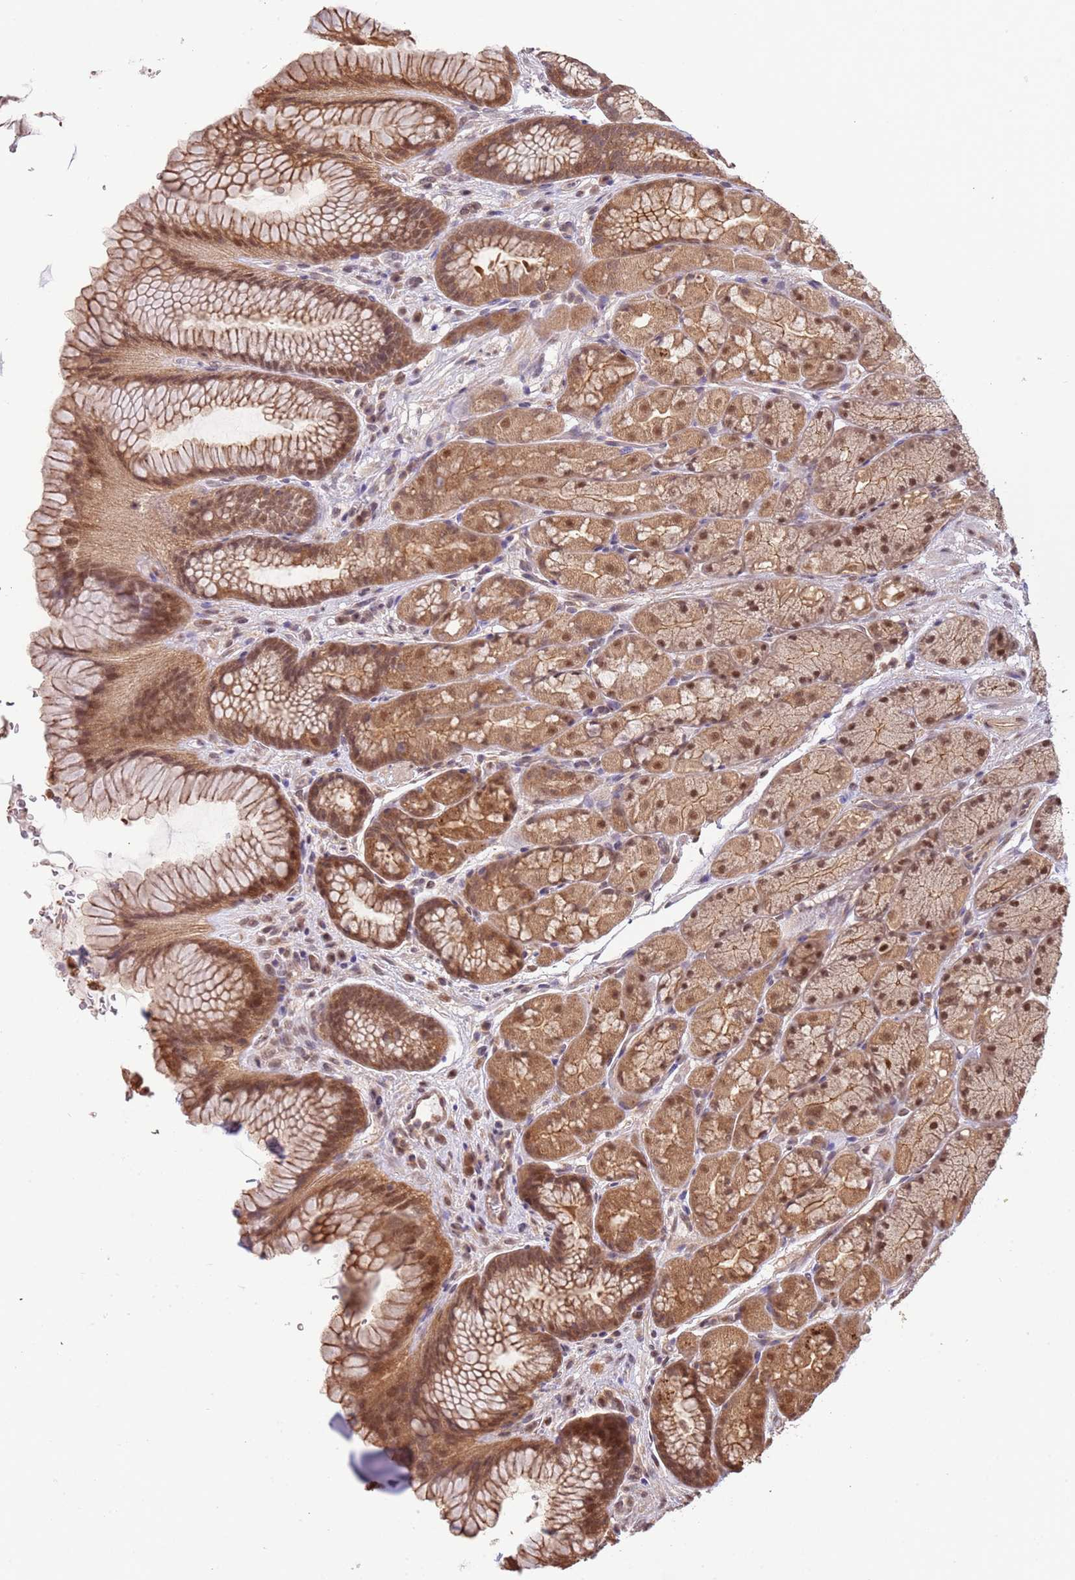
{"staining": {"intensity": "moderate", "quantity": ">75%", "location": "cytoplasmic/membranous,nuclear"}, "tissue": "stomach", "cell_type": "Glandular cells", "image_type": "normal", "snomed": [{"axis": "morphology", "description": "Normal tissue, NOS"}, {"axis": "topography", "description": "Stomach"}], "caption": "A micrograph of human stomach stained for a protein displays moderate cytoplasmic/membranous,nuclear brown staining in glandular cells.", "gene": "PLSCR5", "patient": {"sex": "male", "age": 63}}